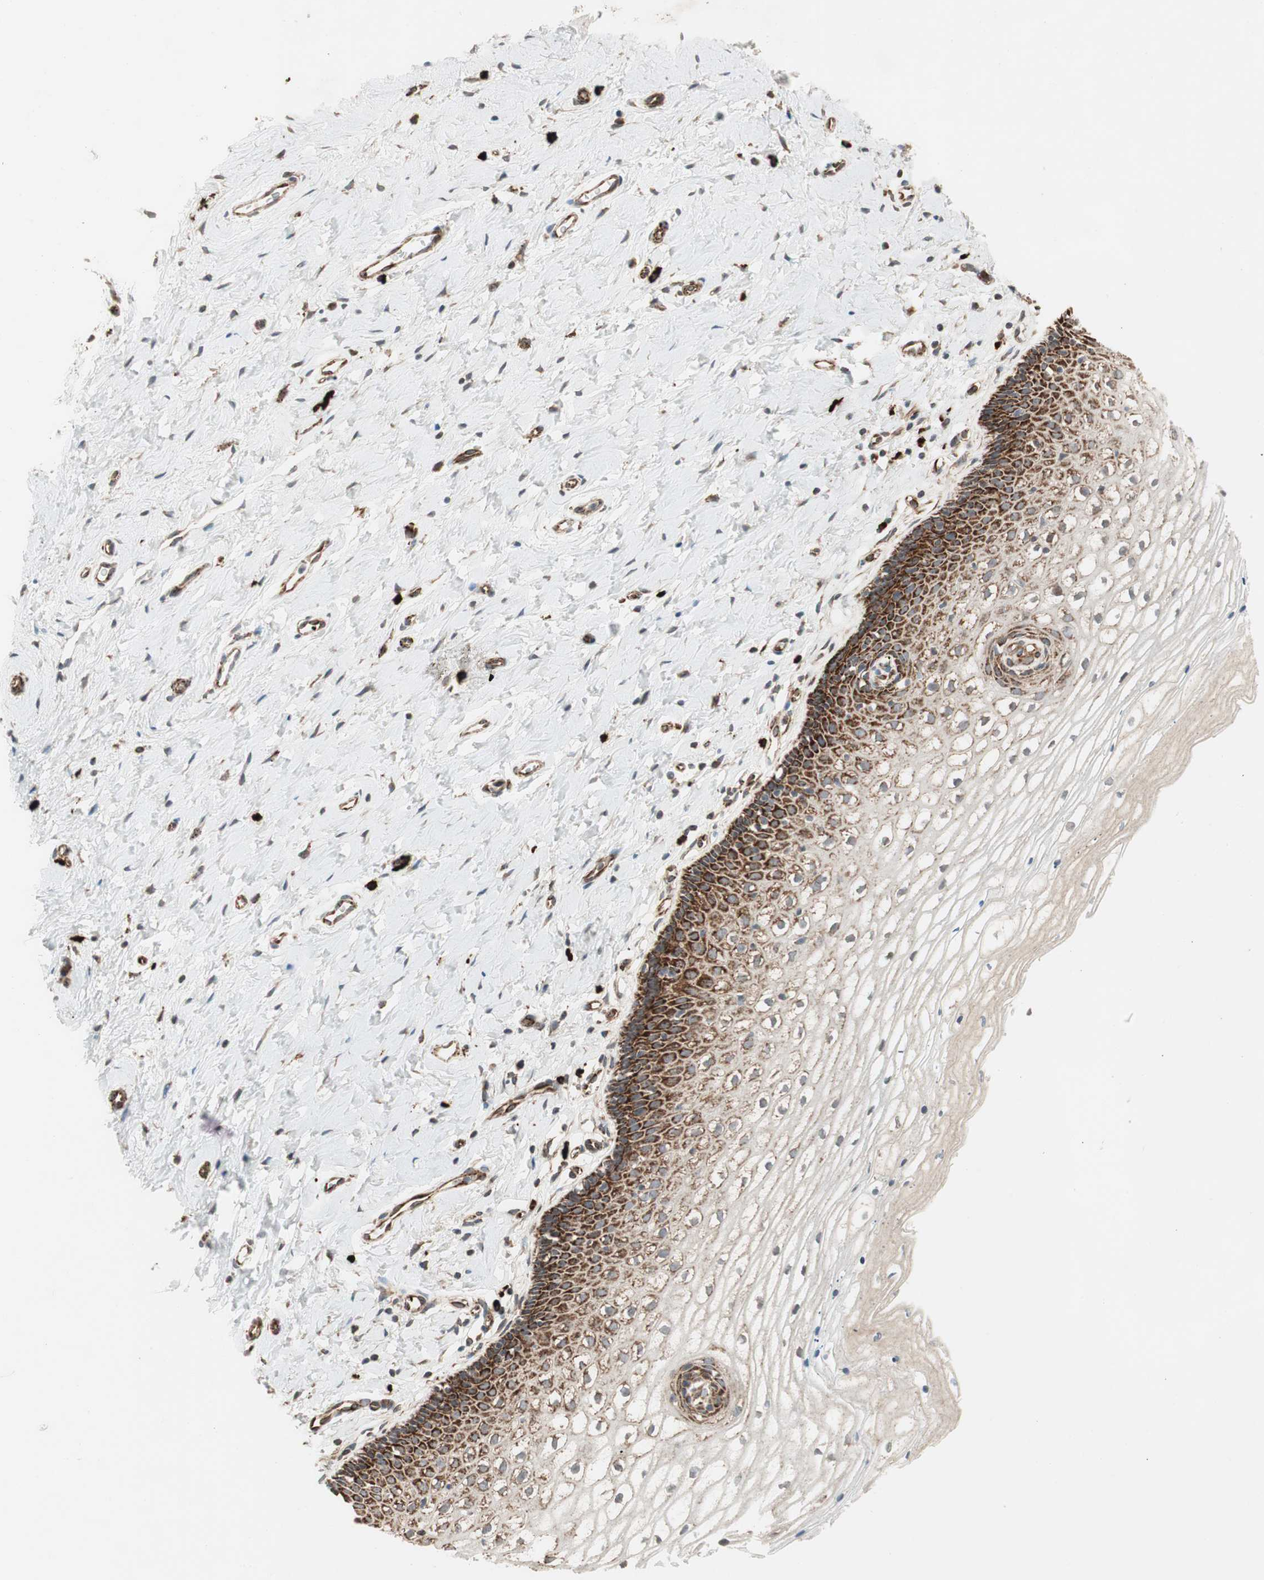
{"staining": {"intensity": "strong", "quantity": "25%-75%", "location": "cytoplasmic/membranous"}, "tissue": "vagina", "cell_type": "Squamous epithelial cells", "image_type": "normal", "snomed": [{"axis": "morphology", "description": "Normal tissue, NOS"}, {"axis": "topography", "description": "Soft tissue"}, {"axis": "topography", "description": "Vagina"}], "caption": "Squamous epithelial cells exhibit high levels of strong cytoplasmic/membranous positivity in approximately 25%-75% of cells in unremarkable human vagina.", "gene": "AKAP1", "patient": {"sex": "female", "age": 61}}